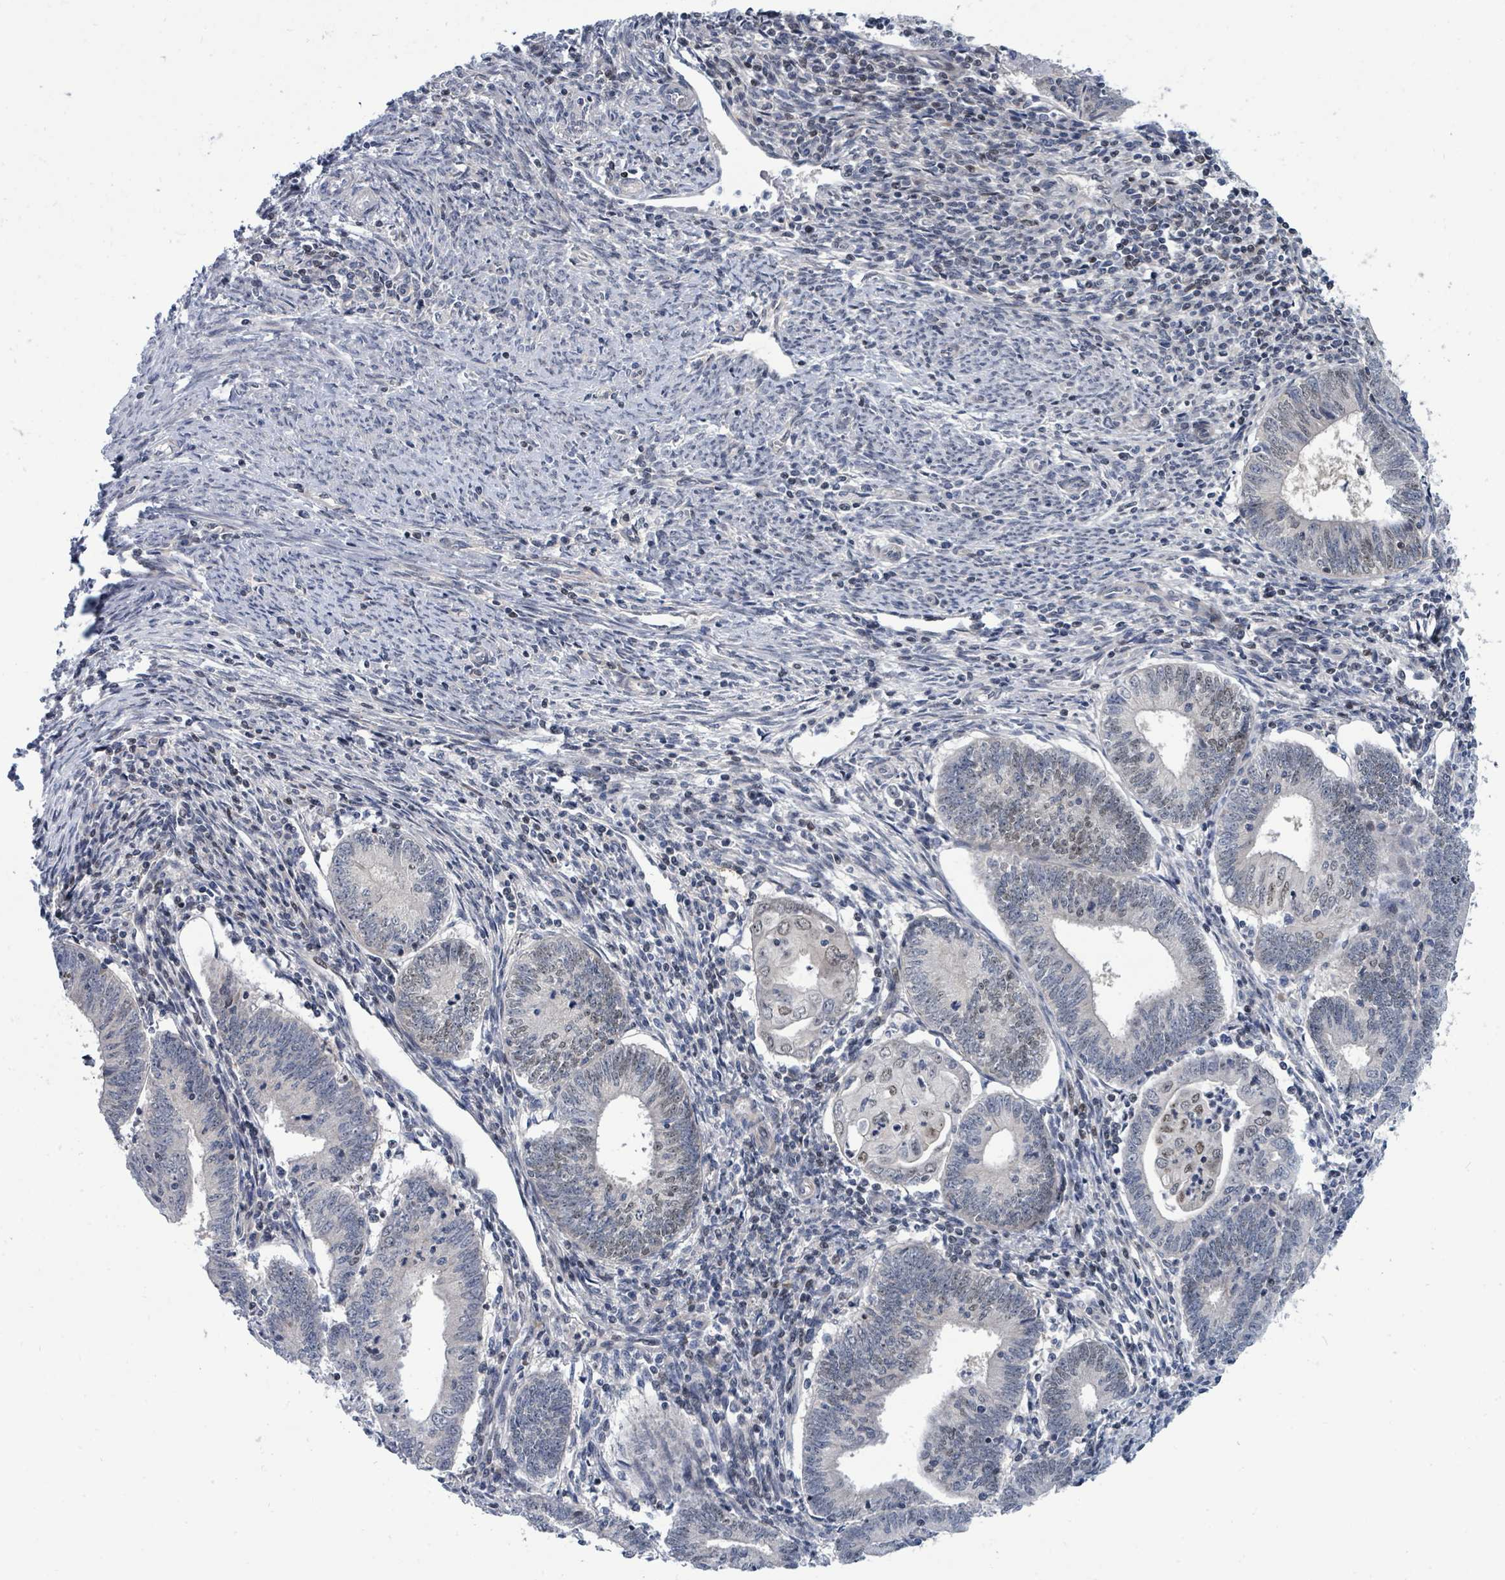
{"staining": {"intensity": "weak", "quantity": "<25%", "location": "nuclear"}, "tissue": "endometrial cancer", "cell_type": "Tumor cells", "image_type": "cancer", "snomed": [{"axis": "morphology", "description": "Adenocarcinoma, NOS"}, {"axis": "topography", "description": "Endometrium"}], "caption": "Tumor cells show no significant staining in adenocarcinoma (endometrial).", "gene": "SUMO4", "patient": {"sex": "female", "age": 60}}